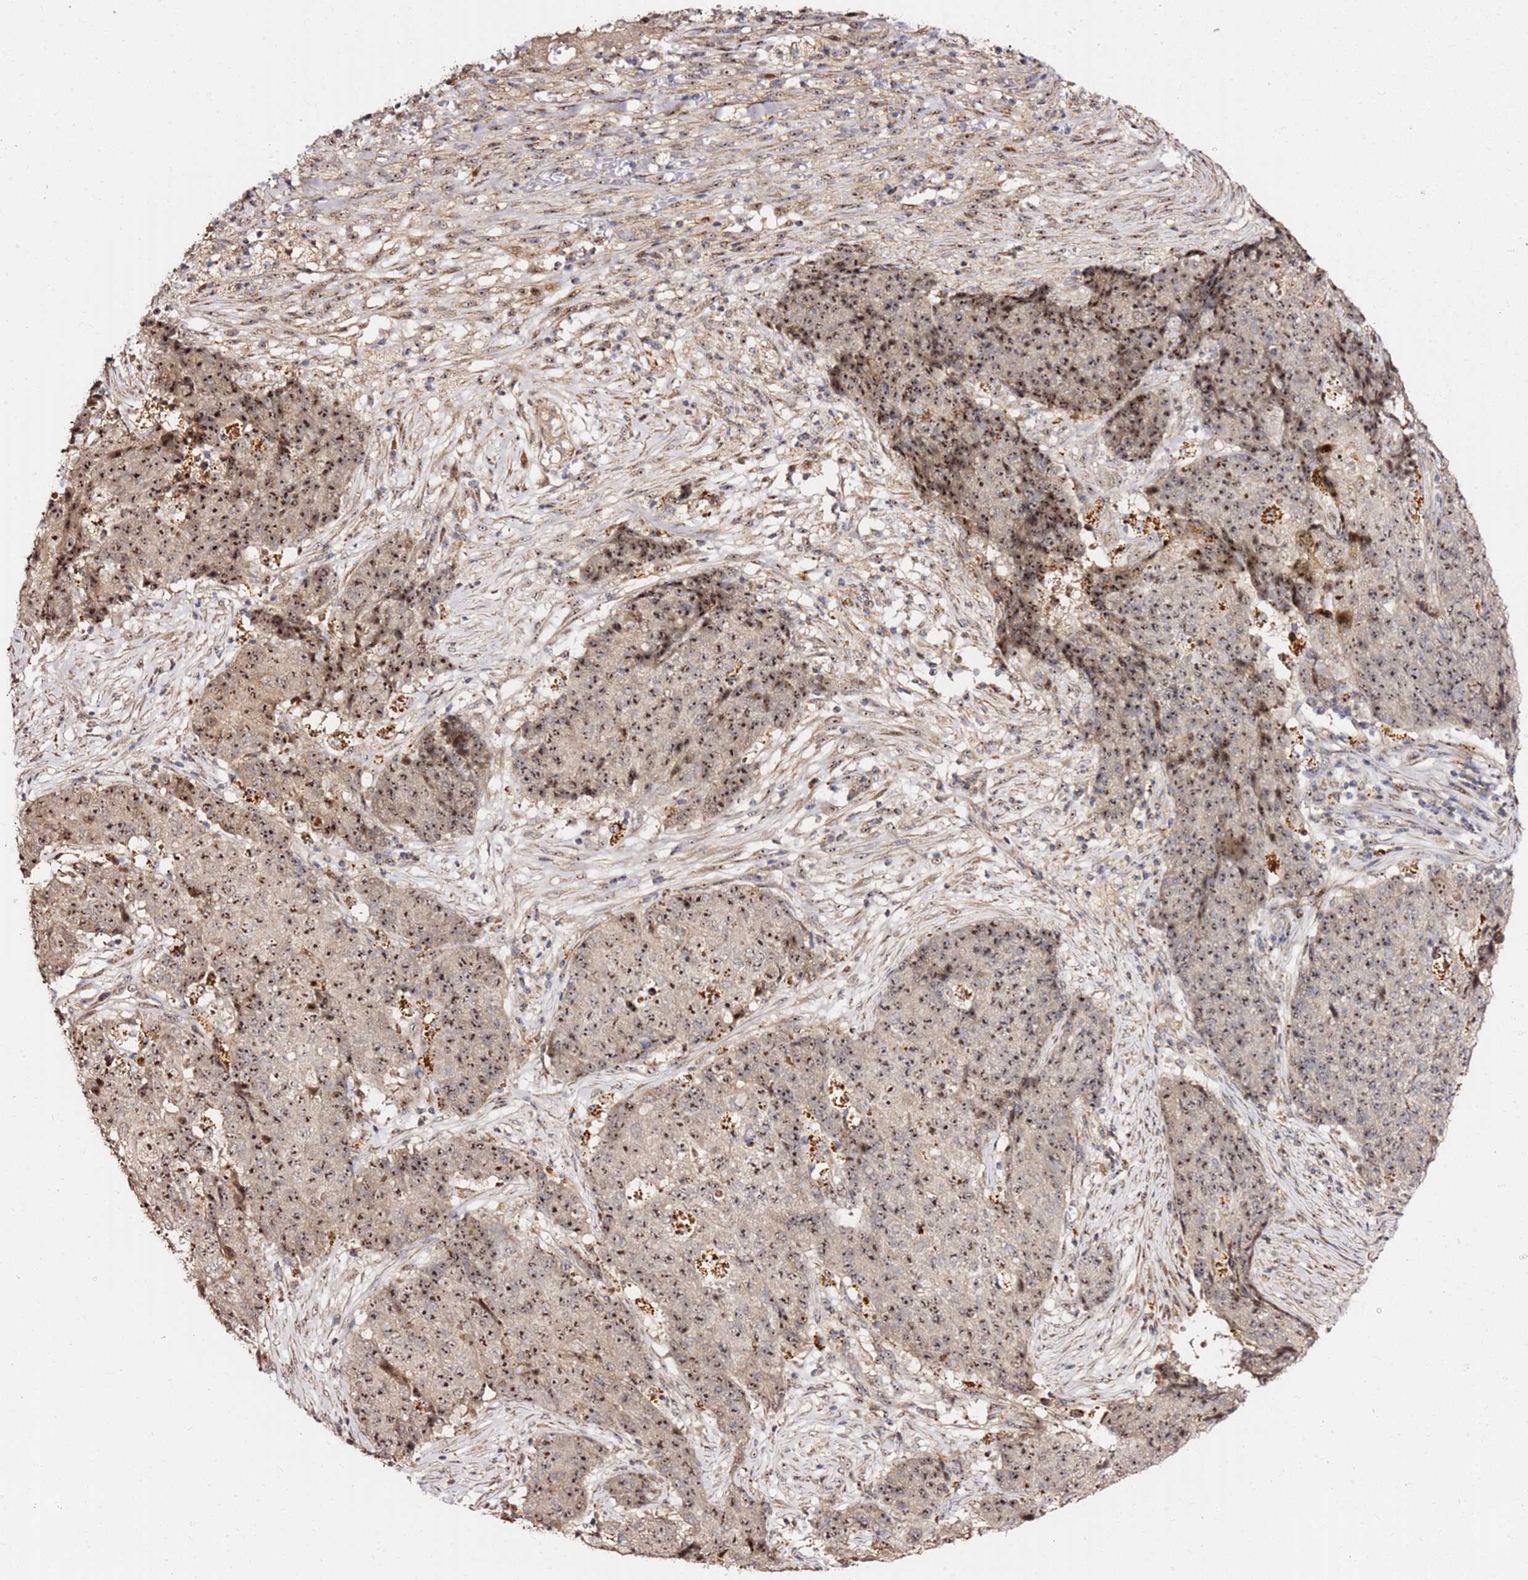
{"staining": {"intensity": "moderate", "quantity": ">75%", "location": "nuclear"}, "tissue": "ovarian cancer", "cell_type": "Tumor cells", "image_type": "cancer", "snomed": [{"axis": "morphology", "description": "Carcinoma, endometroid"}, {"axis": "topography", "description": "Ovary"}], "caption": "Ovarian cancer stained with a brown dye exhibits moderate nuclear positive expression in approximately >75% of tumor cells.", "gene": "KIF25", "patient": {"sex": "female", "age": 42}}